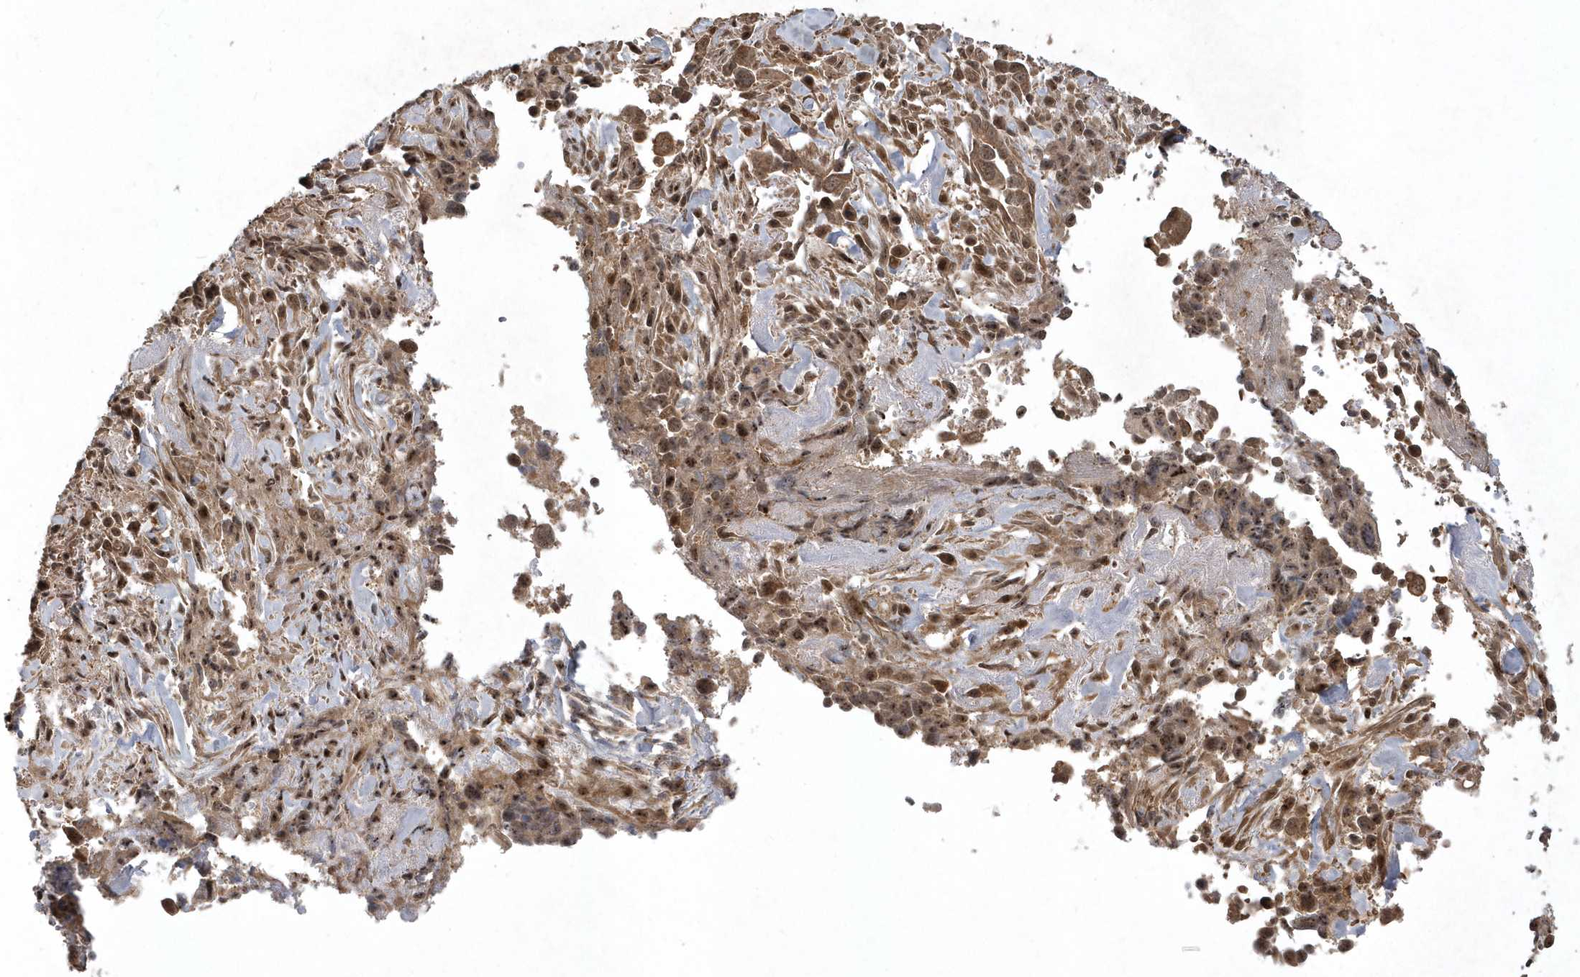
{"staining": {"intensity": "moderate", "quantity": ">75%", "location": "cytoplasmic/membranous"}, "tissue": "liver cancer", "cell_type": "Tumor cells", "image_type": "cancer", "snomed": [{"axis": "morphology", "description": "Cholangiocarcinoma"}, {"axis": "topography", "description": "Liver"}], "caption": "Tumor cells show medium levels of moderate cytoplasmic/membranous positivity in about >75% of cells in human liver cancer (cholangiocarcinoma).", "gene": "LACC1", "patient": {"sex": "female", "age": 79}}